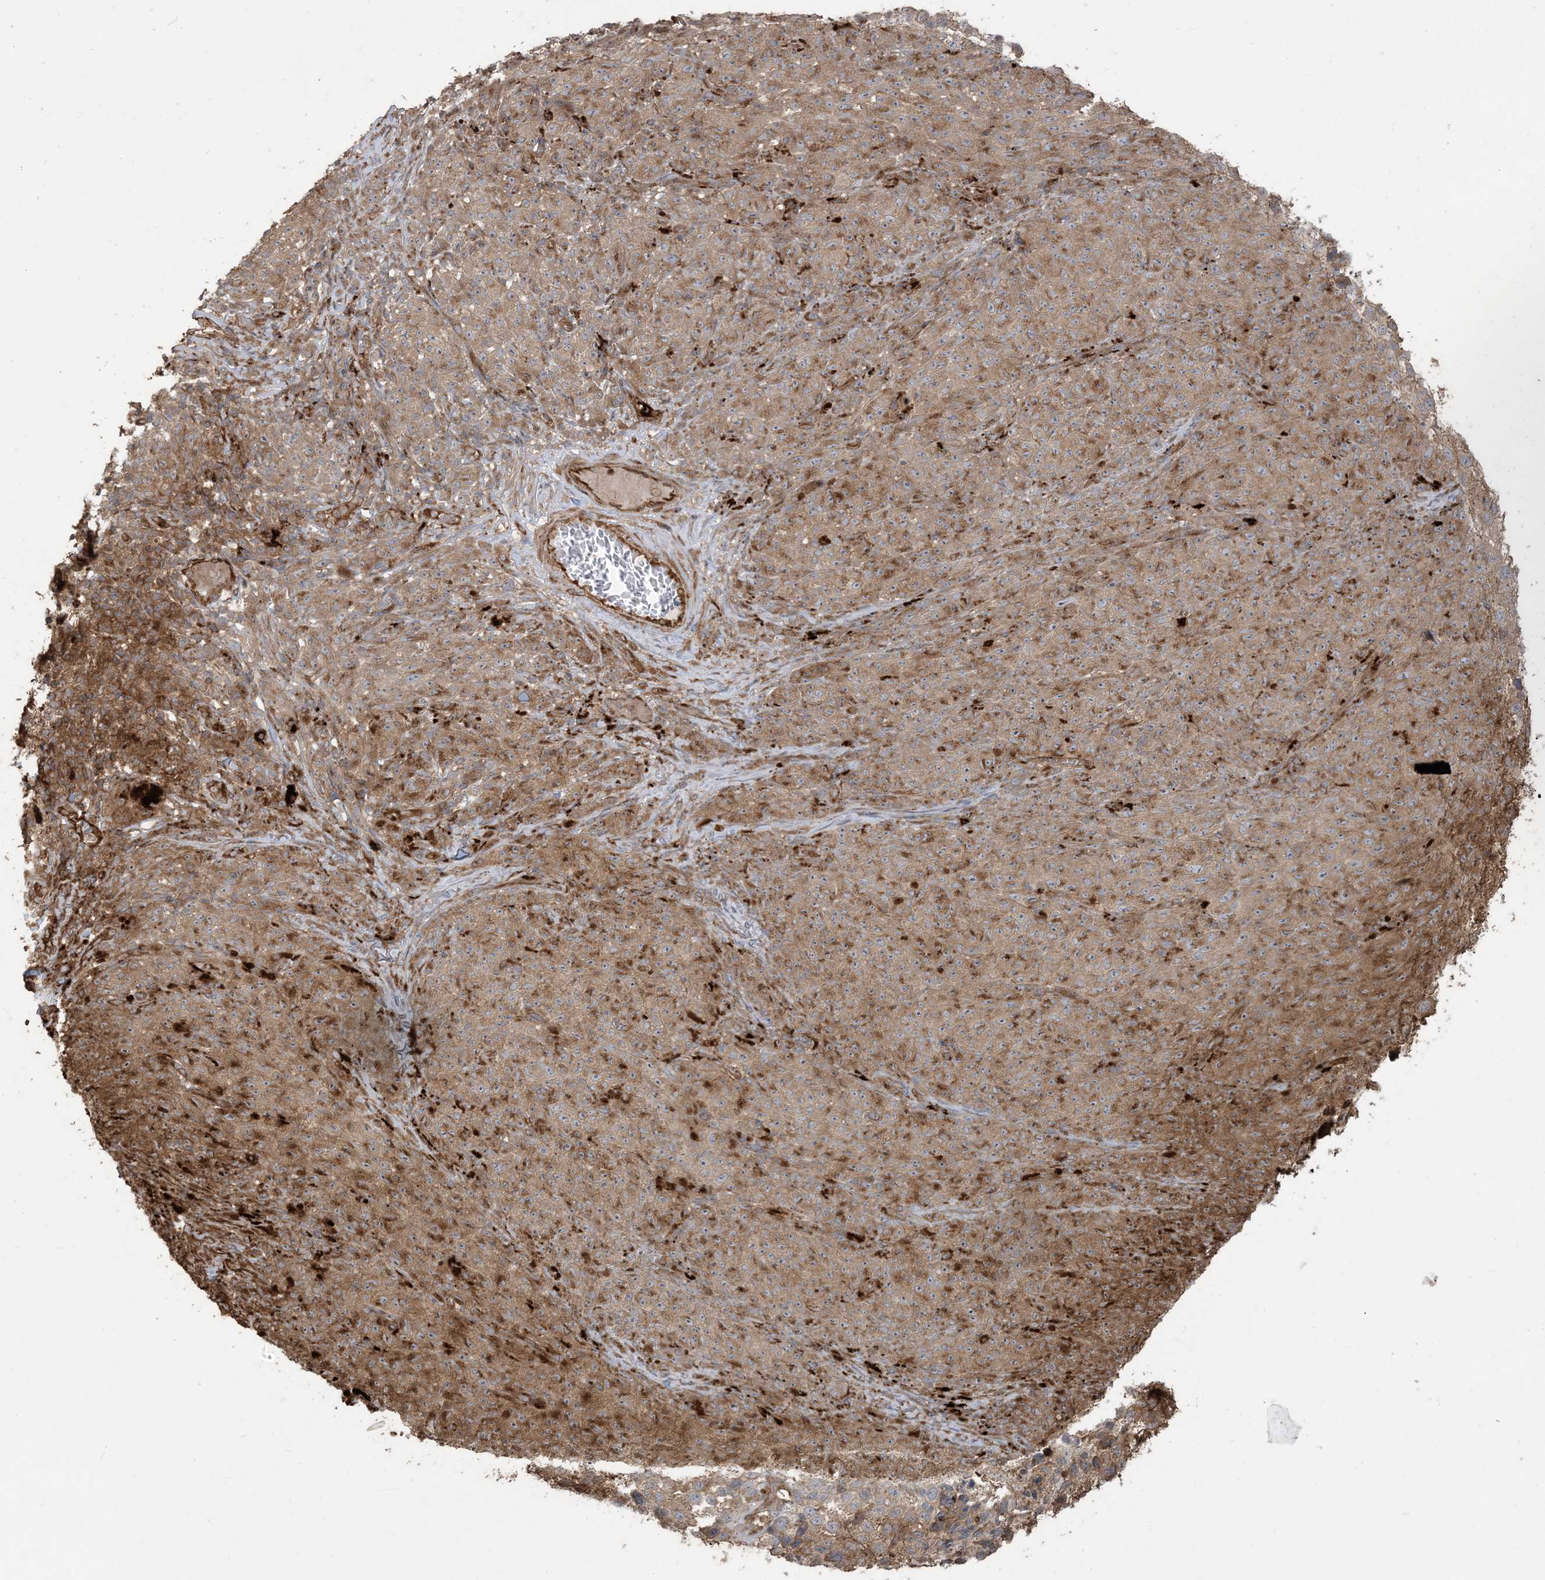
{"staining": {"intensity": "moderate", "quantity": ">75%", "location": "cytoplasmic/membranous"}, "tissue": "melanoma", "cell_type": "Tumor cells", "image_type": "cancer", "snomed": [{"axis": "morphology", "description": "Malignant melanoma, NOS"}, {"axis": "topography", "description": "Skin"}], "caption": "Malignant melanoma tissue reveals moderate cytoplasmic/membranous expression in about >75% of tumor cells", "gene": "KLHL18", "patient": {"sex": "female", "age": 82}}